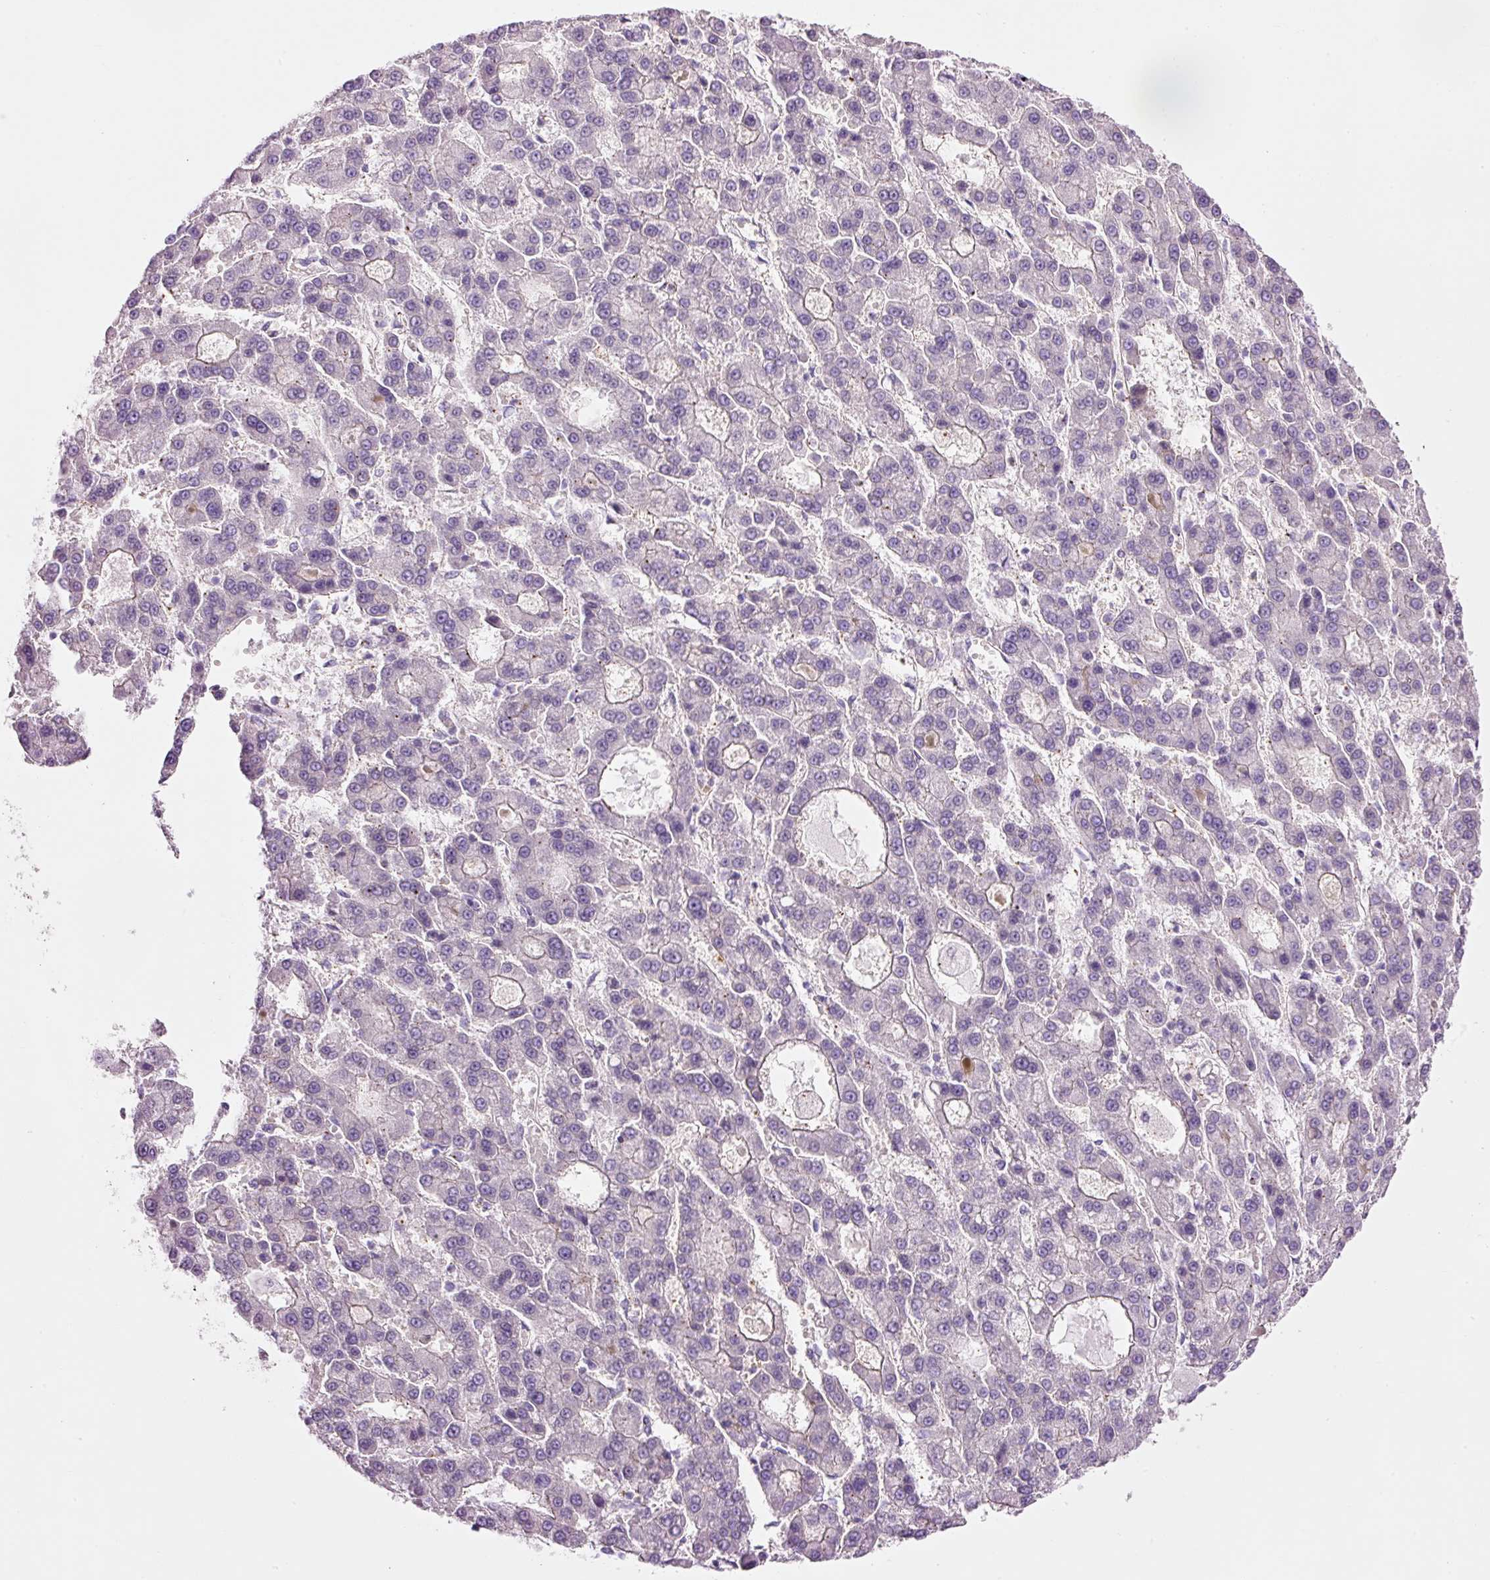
{"staining": {"intensity": "negative", "quantity": "none", "location": "none"}, "tissue": "liver cancer", "cell_type": "Tumor cells", "image_type": "cancer", "snomed": [{"axis": "morphology", "description": "Carcinoma, Hepatocellular, NOS"}, {"axis": "topography", "description": "Liver"}], "caption": "The micrograph reveals no staining of tumor cells in hepatocellular carcinoma (liver).", "gene": "HSPA4L", "patient": {"sex": "male", "age": 70}}